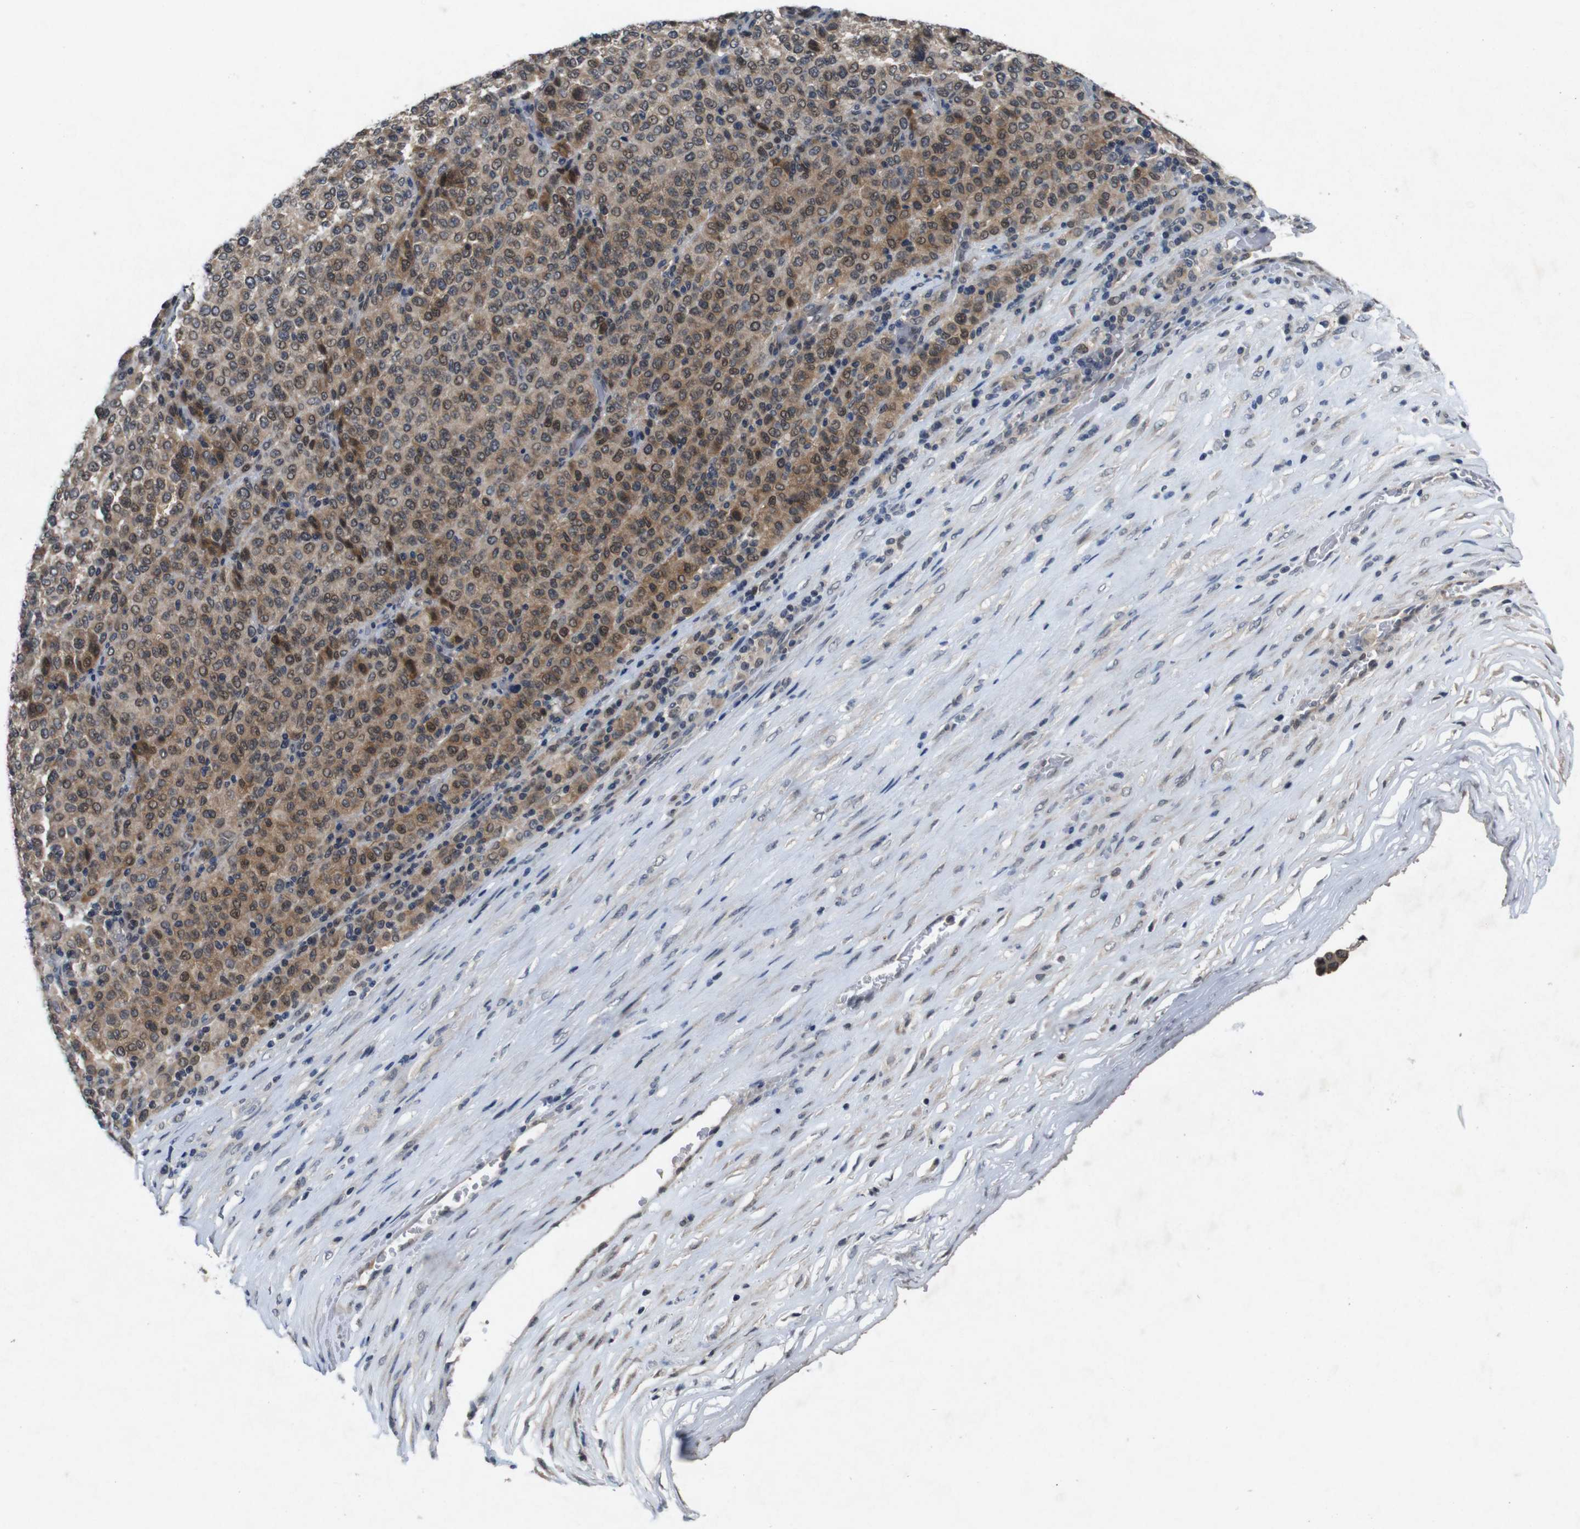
{"staining": {"intensity": "moderate", "quantity": "25%-75%", "location": "cytoplasmic/membranous,nuclear"}, "tissue": "melanoma", "cell_type": "Tumor cells", "image_type": "cancer", "snomed": [{"axis": "morphology", "description": "Malignant melanoma, Metastatic site"}, {"axis": "topography", "description": "Pancreas"}], "caption": "Human melanoma stained with a protein marker displays moderate staining in tumor cells.", "gene": "AKT3", "patient": {"sex": "female", "age": 30}}